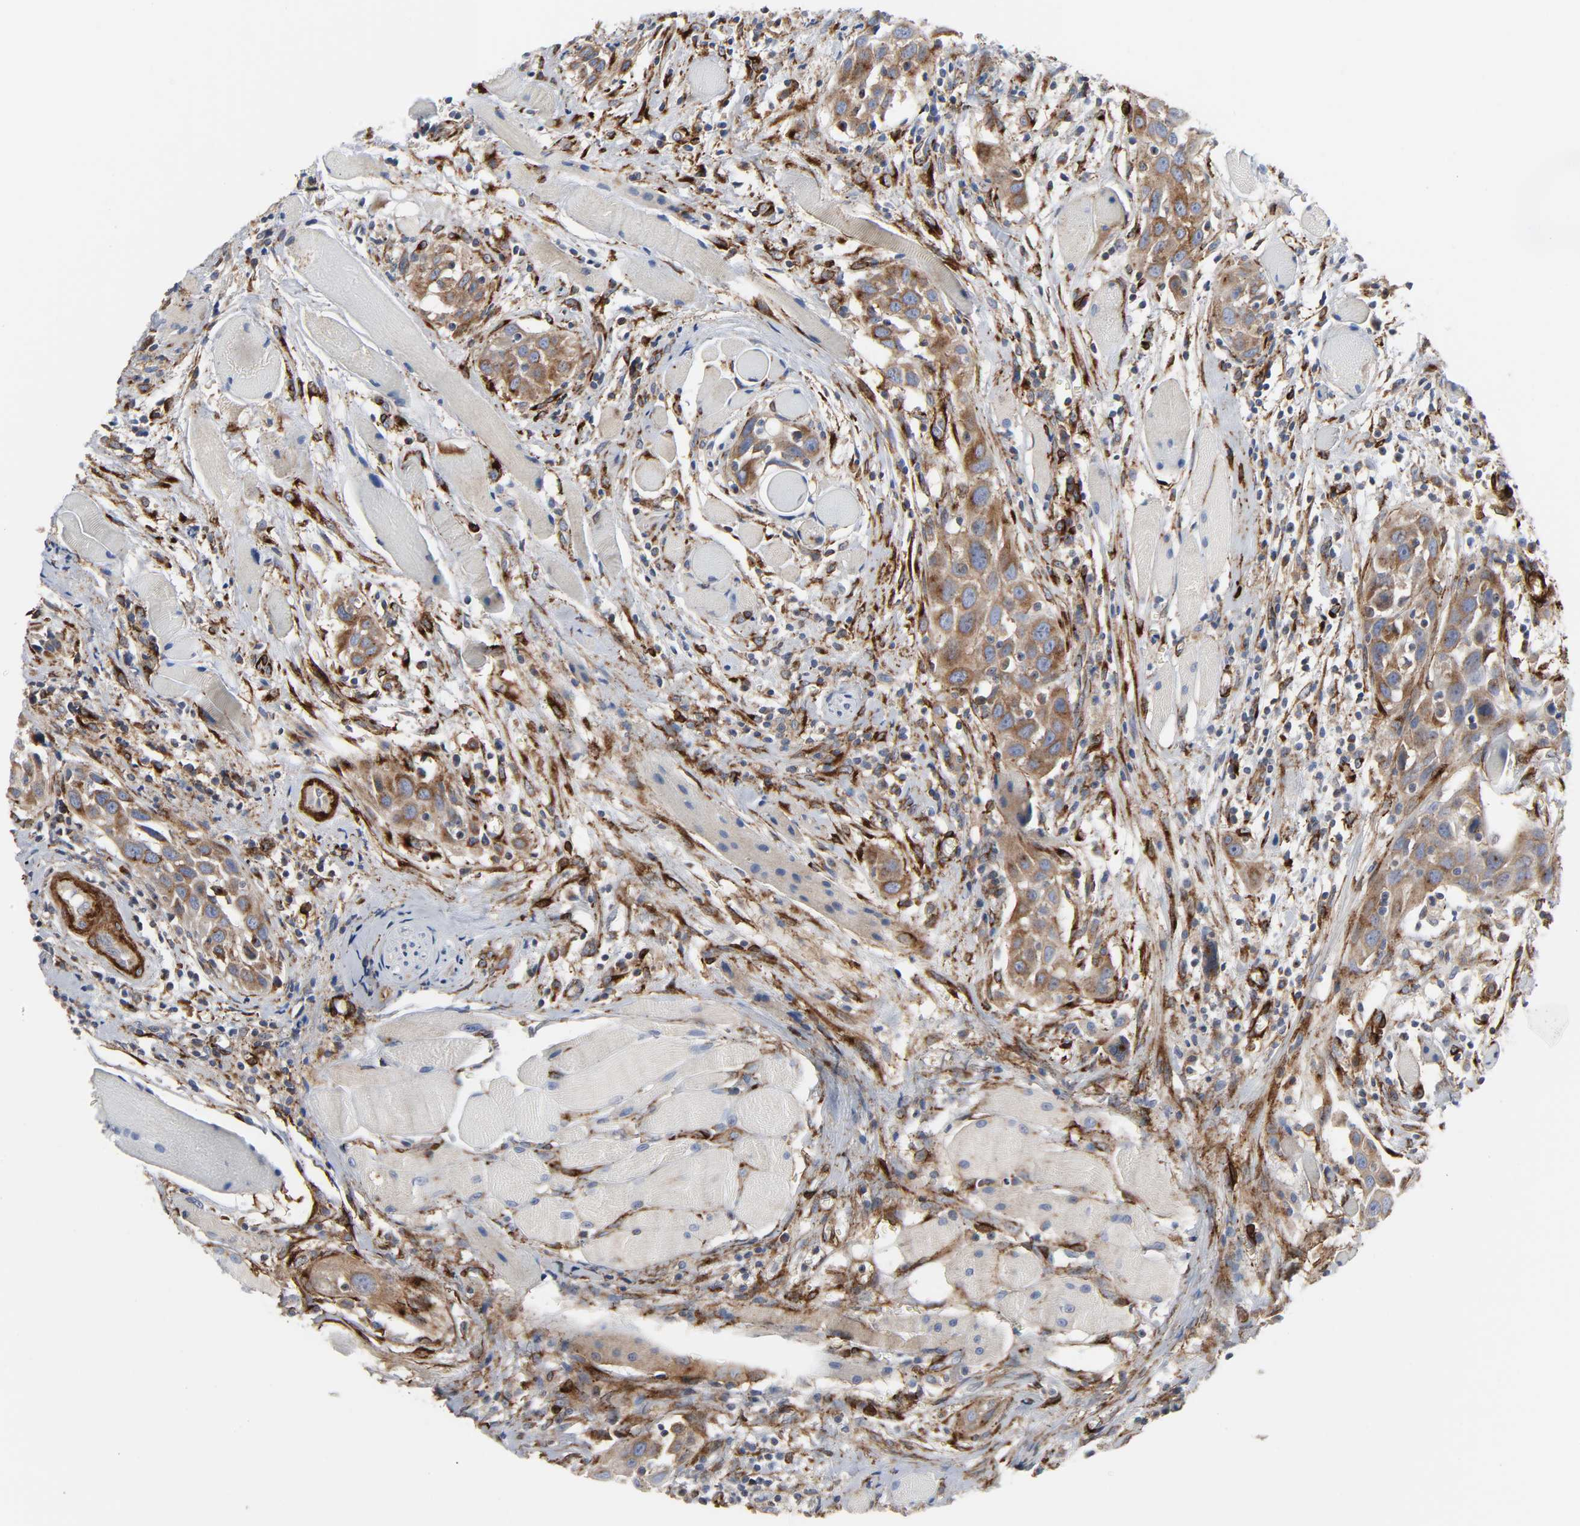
{"staining": {"intensity": "moderate", "quantity": ">75%", "location": "cytoplasmic/membranous"}, "tissue": "head and neck cancer", "cell_type": "Tumor cells", "image_type": "cancer", "snomed": [{"axis": "morphology", "description": "Squamous cell carcinoma, NOS"}, {"axis": "topography", "description": "Oral tissue"}, {"axis": "topography", "description": "Head-Neck"}], "caption": "Head and neck cancer (squamous cell carcinoma) stained with DAB IHC shows medium levels of moderate cytoplasmic/membranous staining in about >75% of tumor cells.", "gene": "ARHGAP1", "patient": {"sex": "female", "age": 50}}